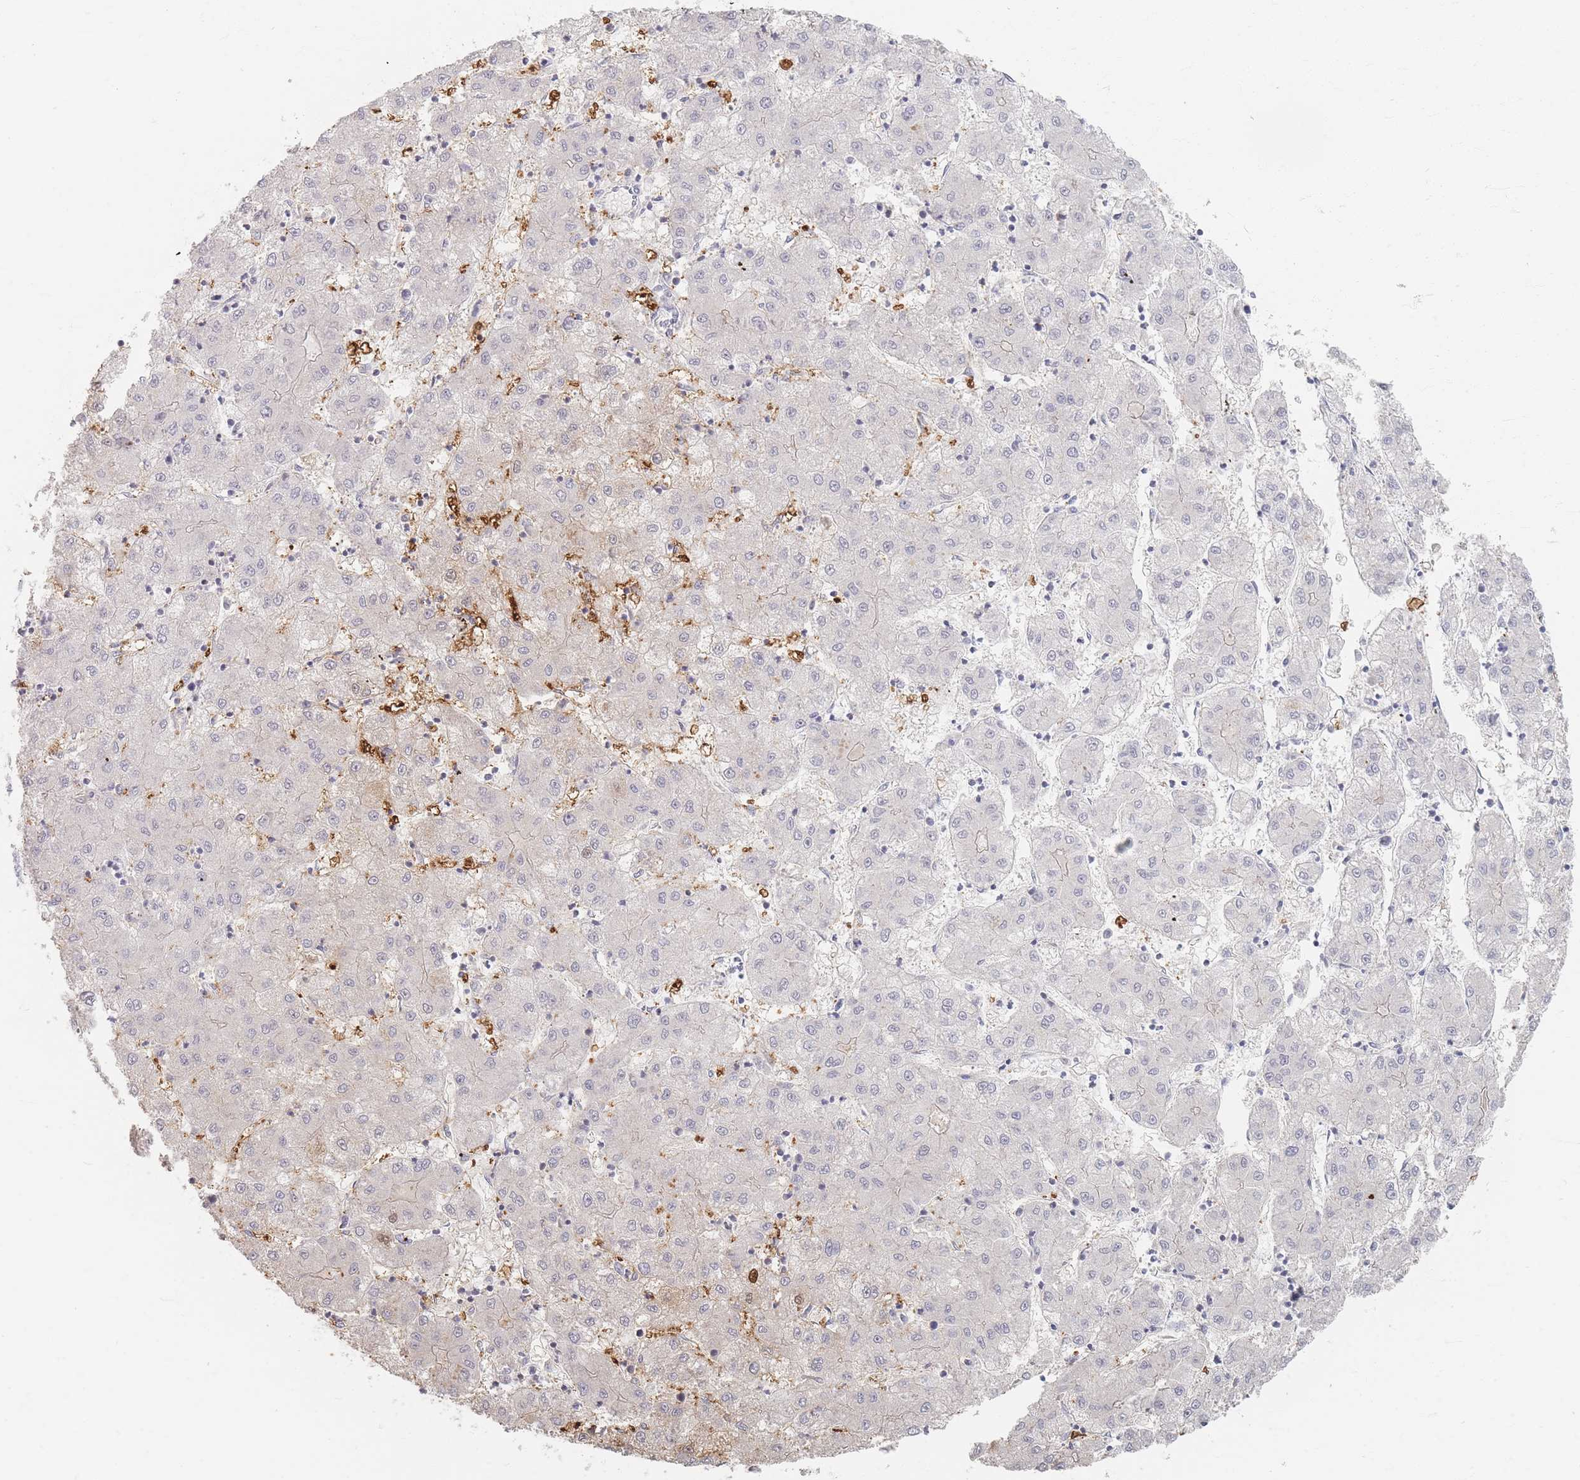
{"staining": {"intensity": "strong", "quantity": "<25%", "location": "cytoplasmic/membranous"}, "tissue": "liver cancer", "cell_type": "Tumor cells", "image_type": "cancer", "snomed": [{"axis": "morphology", "description": "Carcinoma, Hepatocellular, NOS"}, {"axis": "topography", "description": "Liver"}], "caption": "DAB (3,3'-diaminobenzidine) immunohistochemical staining of liver hepatocellular carcinoma demonstrates strong cytoplasmic/membranous protein staining in about <25% of tumor cells.", "gene": "SLC2A11", "patient": {"sex": "male", "age": 72}}